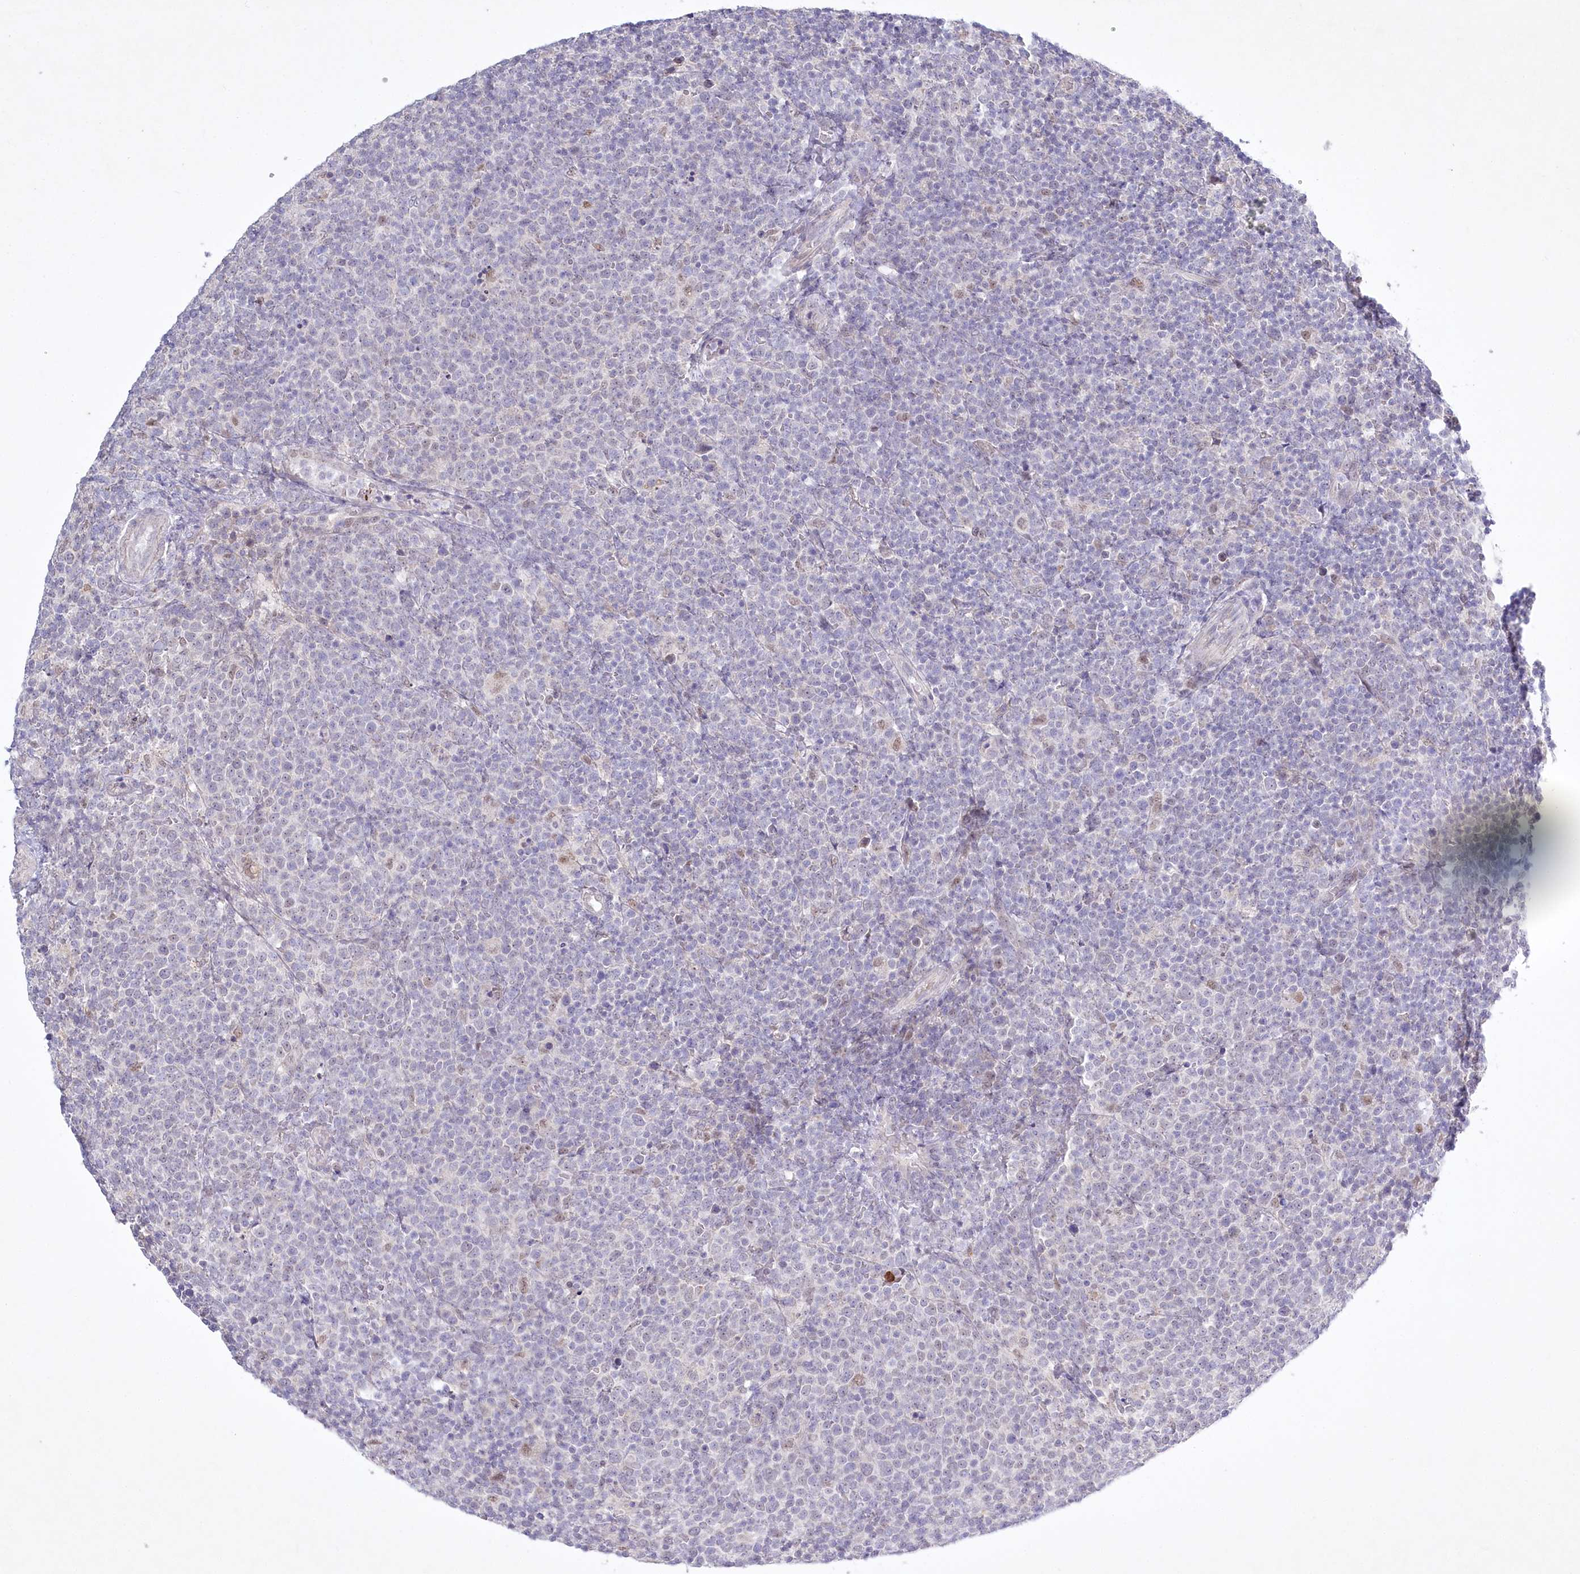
{"staining": {"intensity": "negative", "quantity": "none", "location": "none"}, "tissue": "lymphoma", "cell_type": "Tumor cells", "image_type": "cancer", "snomed": [{"axis": "morphology", "description": "Malignant lymphoma, non-Hodgkin's type, High grade"}, {"axis": "topography", "description": "Lymph node"}], "caption": "Immunohistochemical staining of human lymphoma displays no significant positivity in tumor cells.", "gene": "ABITRAM", "patient": {"sex": "male", "age": 61}}